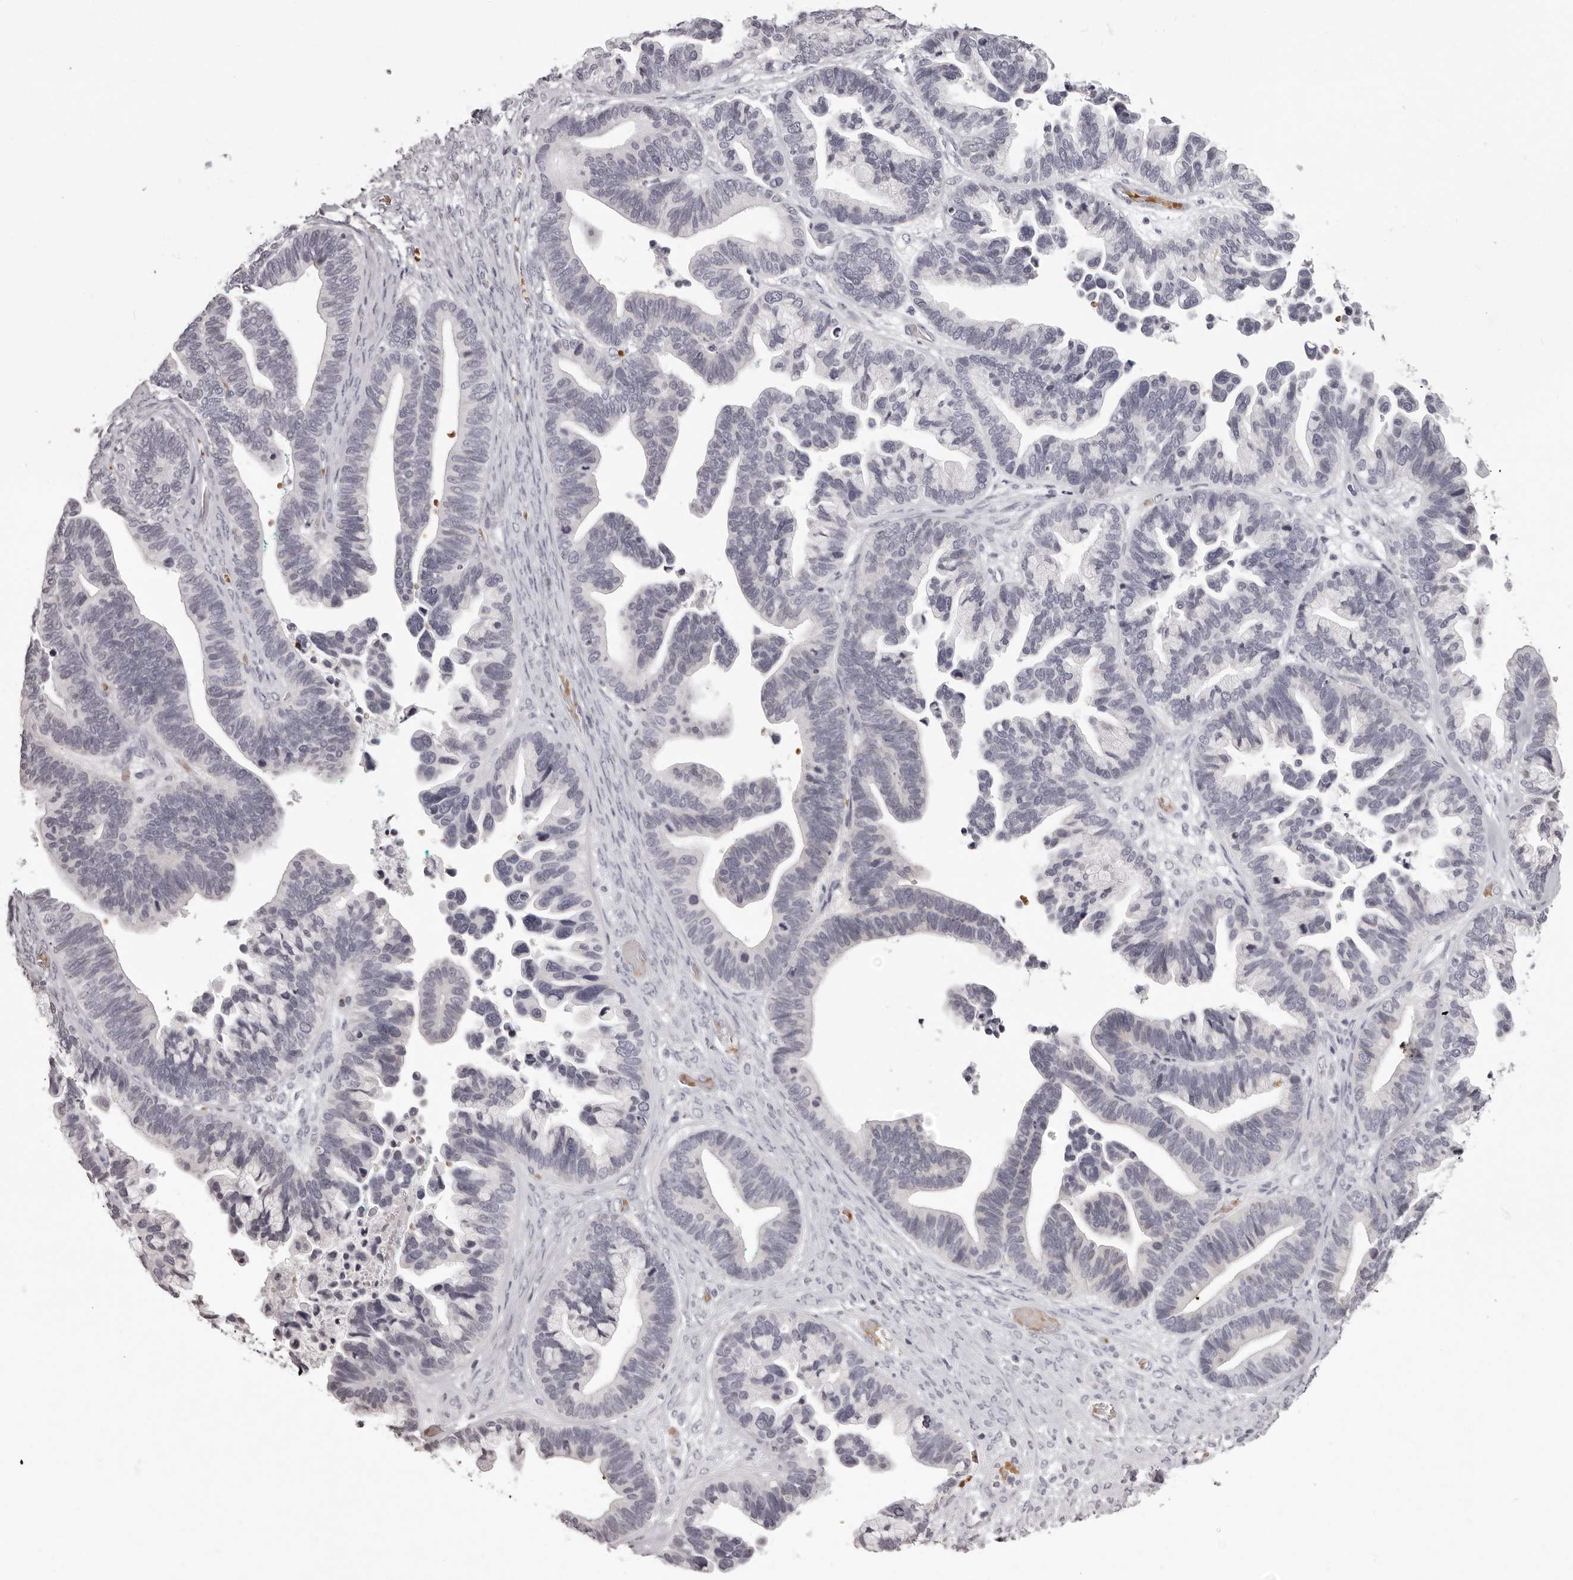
{"staining": {"intensity": "negative", "quantity": "none", "location": "none"}, "tissue": "ovarian cancer", "cell_type": "Tumor cells", "image_type": "cancer", "snomed": [{"axis": "morphology", "description": "Cystadenocarcinoma, serous, NOS"}, {"axis": "topography", "description": "Ovary"}], "caption": "Protein analysis of ovarian cancer exhibits no significant expression in tumor cells. (Immunohistochemistry (ihc), brightfield microscopy, high magnification).", "gene": "C8orf74", "patient": {"sex": "female", "age": 56}}